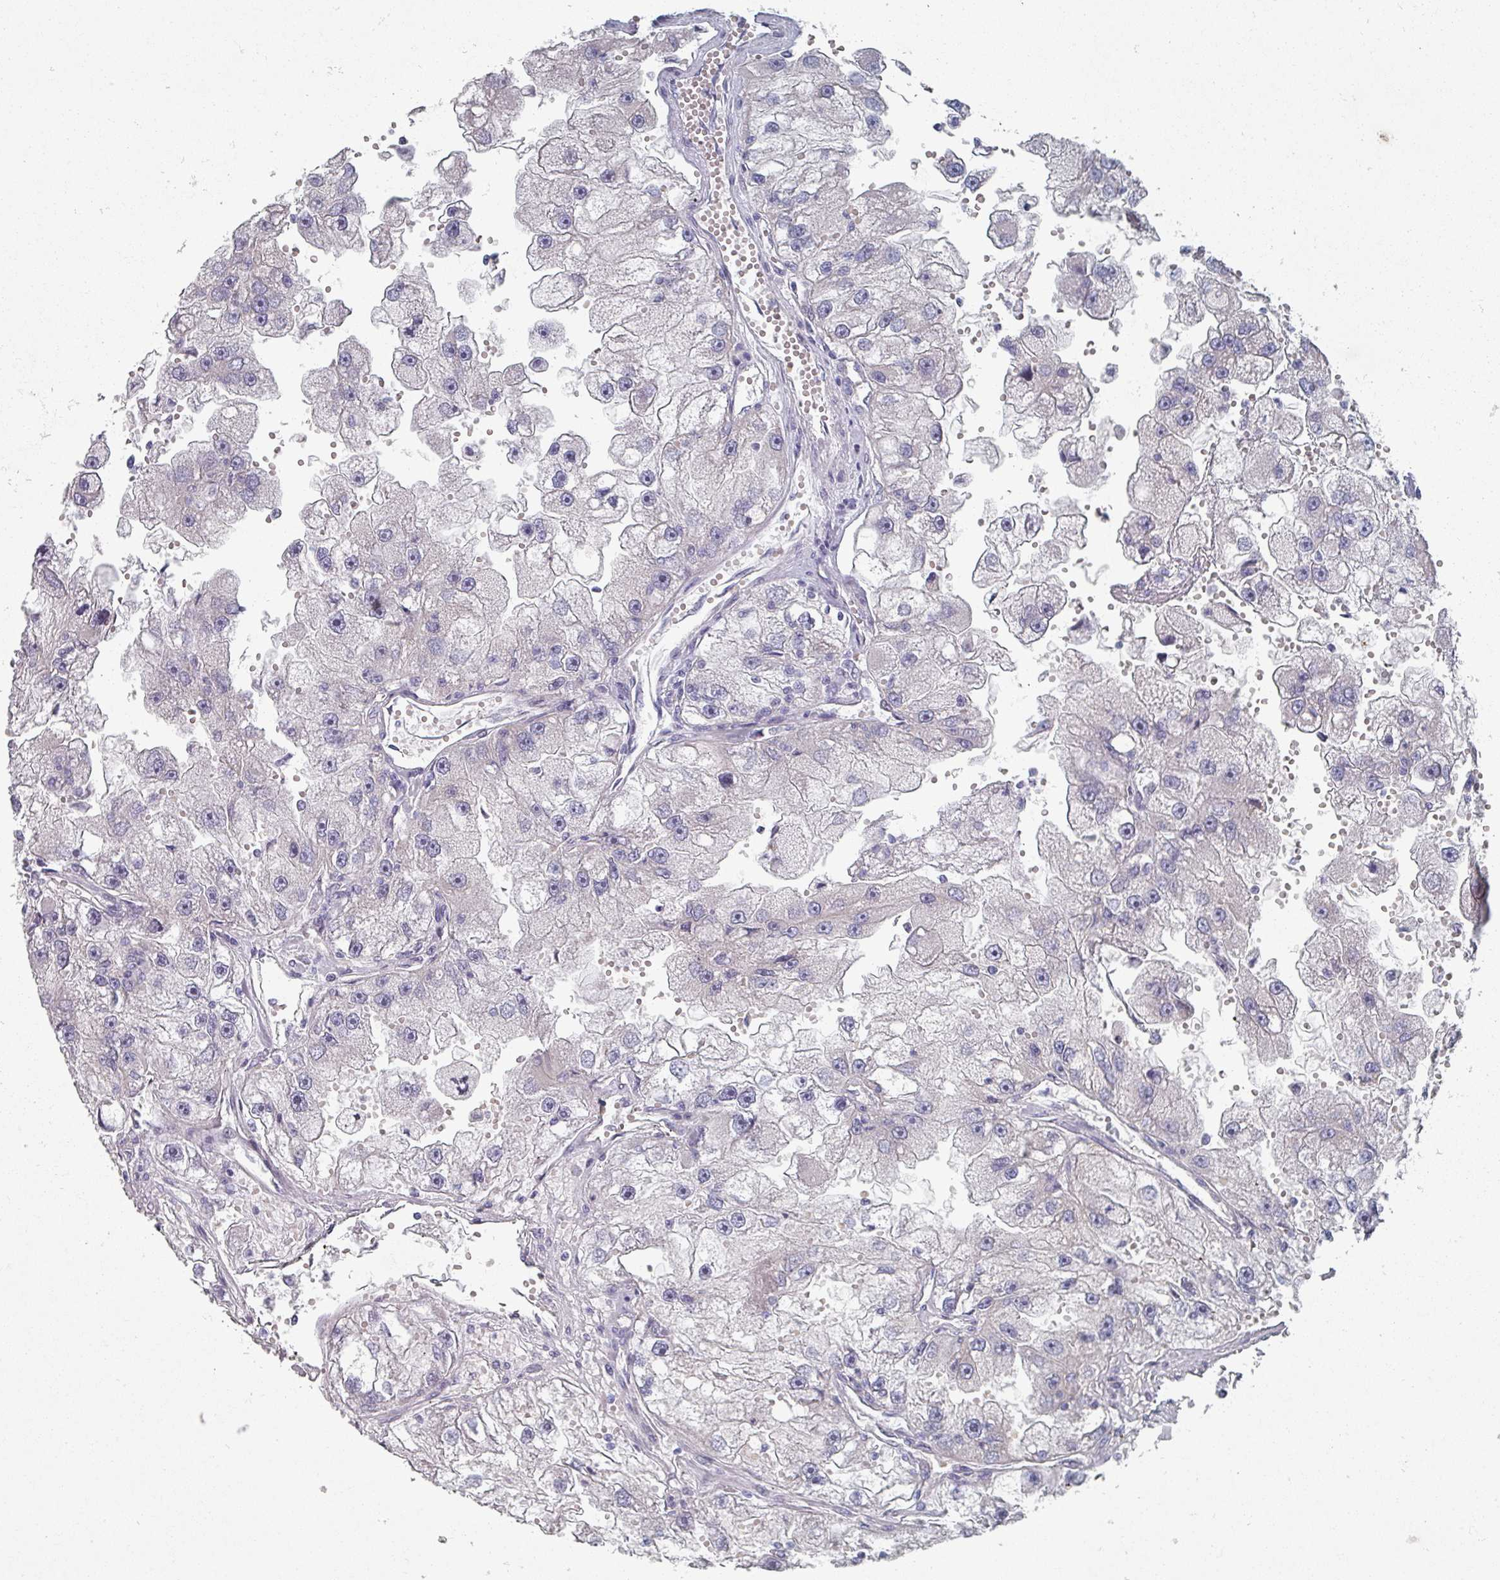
{"staining": {"intensity": "negative", "quantity": "none", "location": "none"}, "tissue": "renal cancer", "cell_type": "Tumor cells", "image_type": "cancer", "snomed": [{"axis": "morphology", "description": "Adenocarcinoma, NOS"}, {"axis": "topography", "description": "Kidney"}], "caption": "There is no significant expression in tumor cells of renal adenocarcinoma.", "gene": "EFL1", "patient": {"sex": "male", "age": 63}}